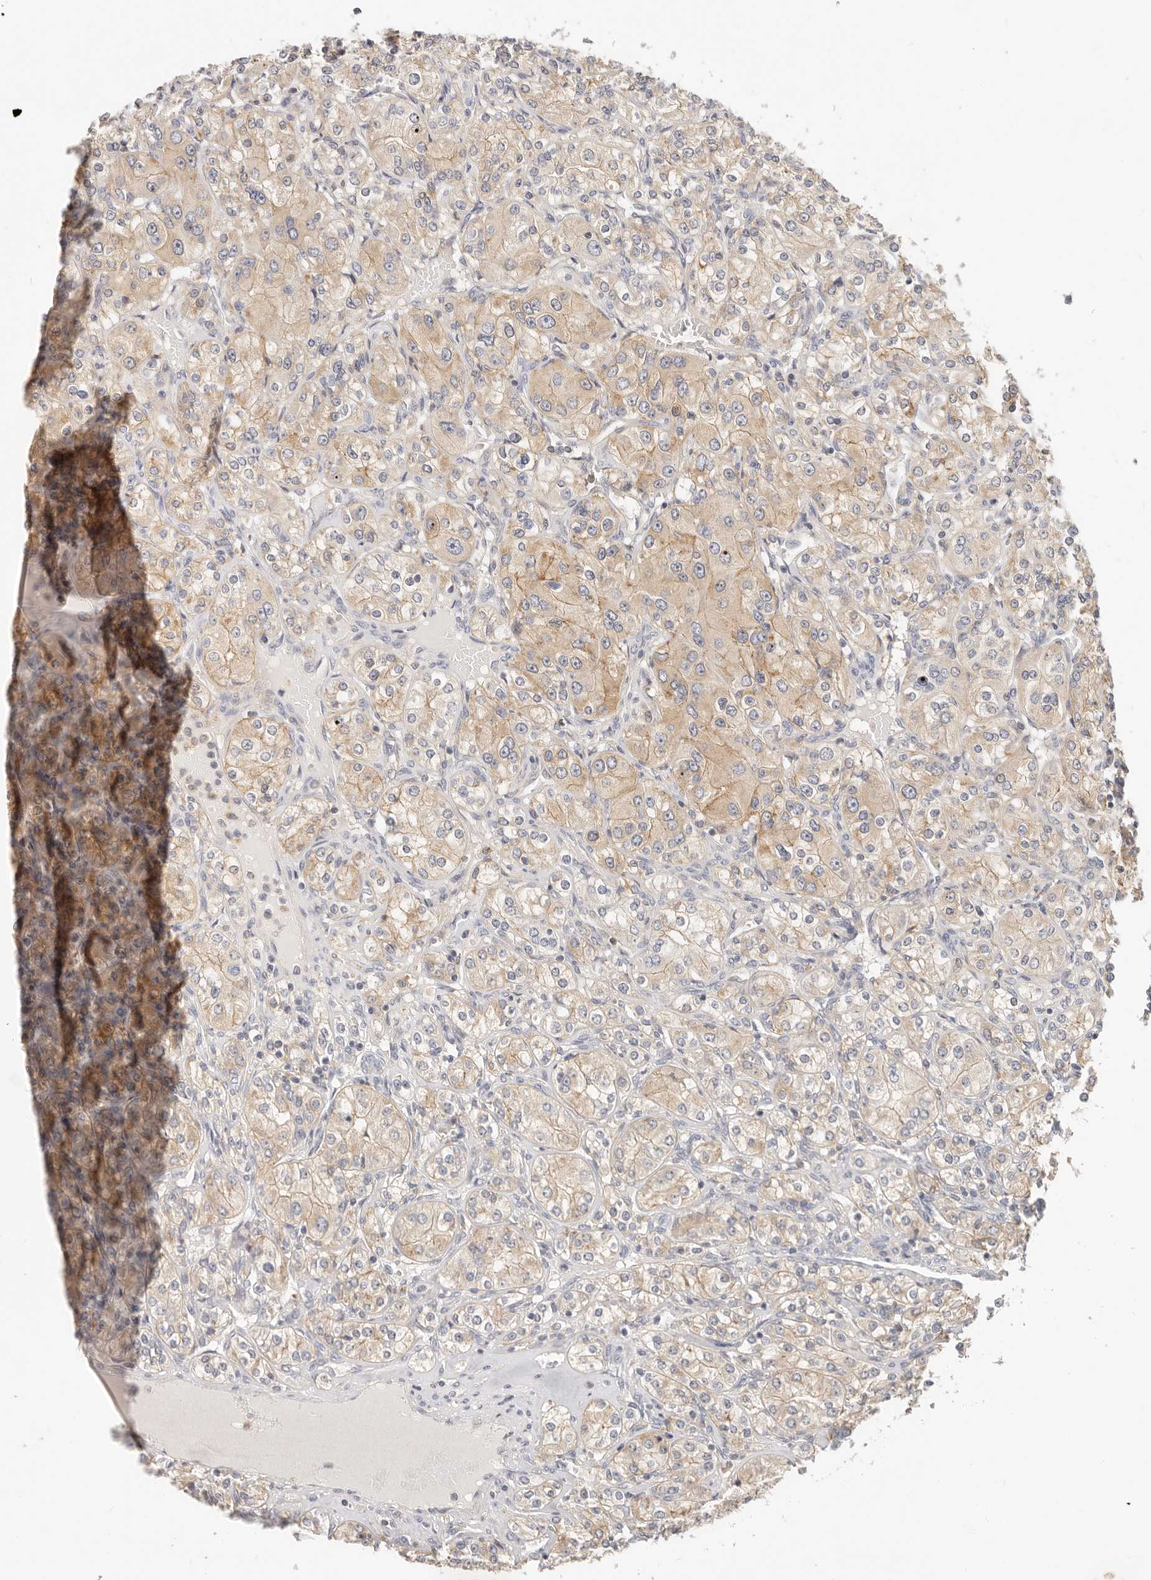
{"staining": {"intensity": "moderate", "quantity": ">75%", "location": "cytoplasmic/membranous"}, "tissue": "renal cancer", "cell_type": "Tumor cells", "image_type": "cancer", "snomed": [{"axis": "morphology", "description": "Adenocarcinoma, NOS"}, {"axis": "topography", "description": "Kidney"}], "caption": "Tumor cells exhibit medium levels of moderate cytoplasmic/membranous expression in about >75% of cells in human renal cancer (adenocarcinoma).", "gene": "DTNBP1", "patient": {"sex": "male", "age": 77}}